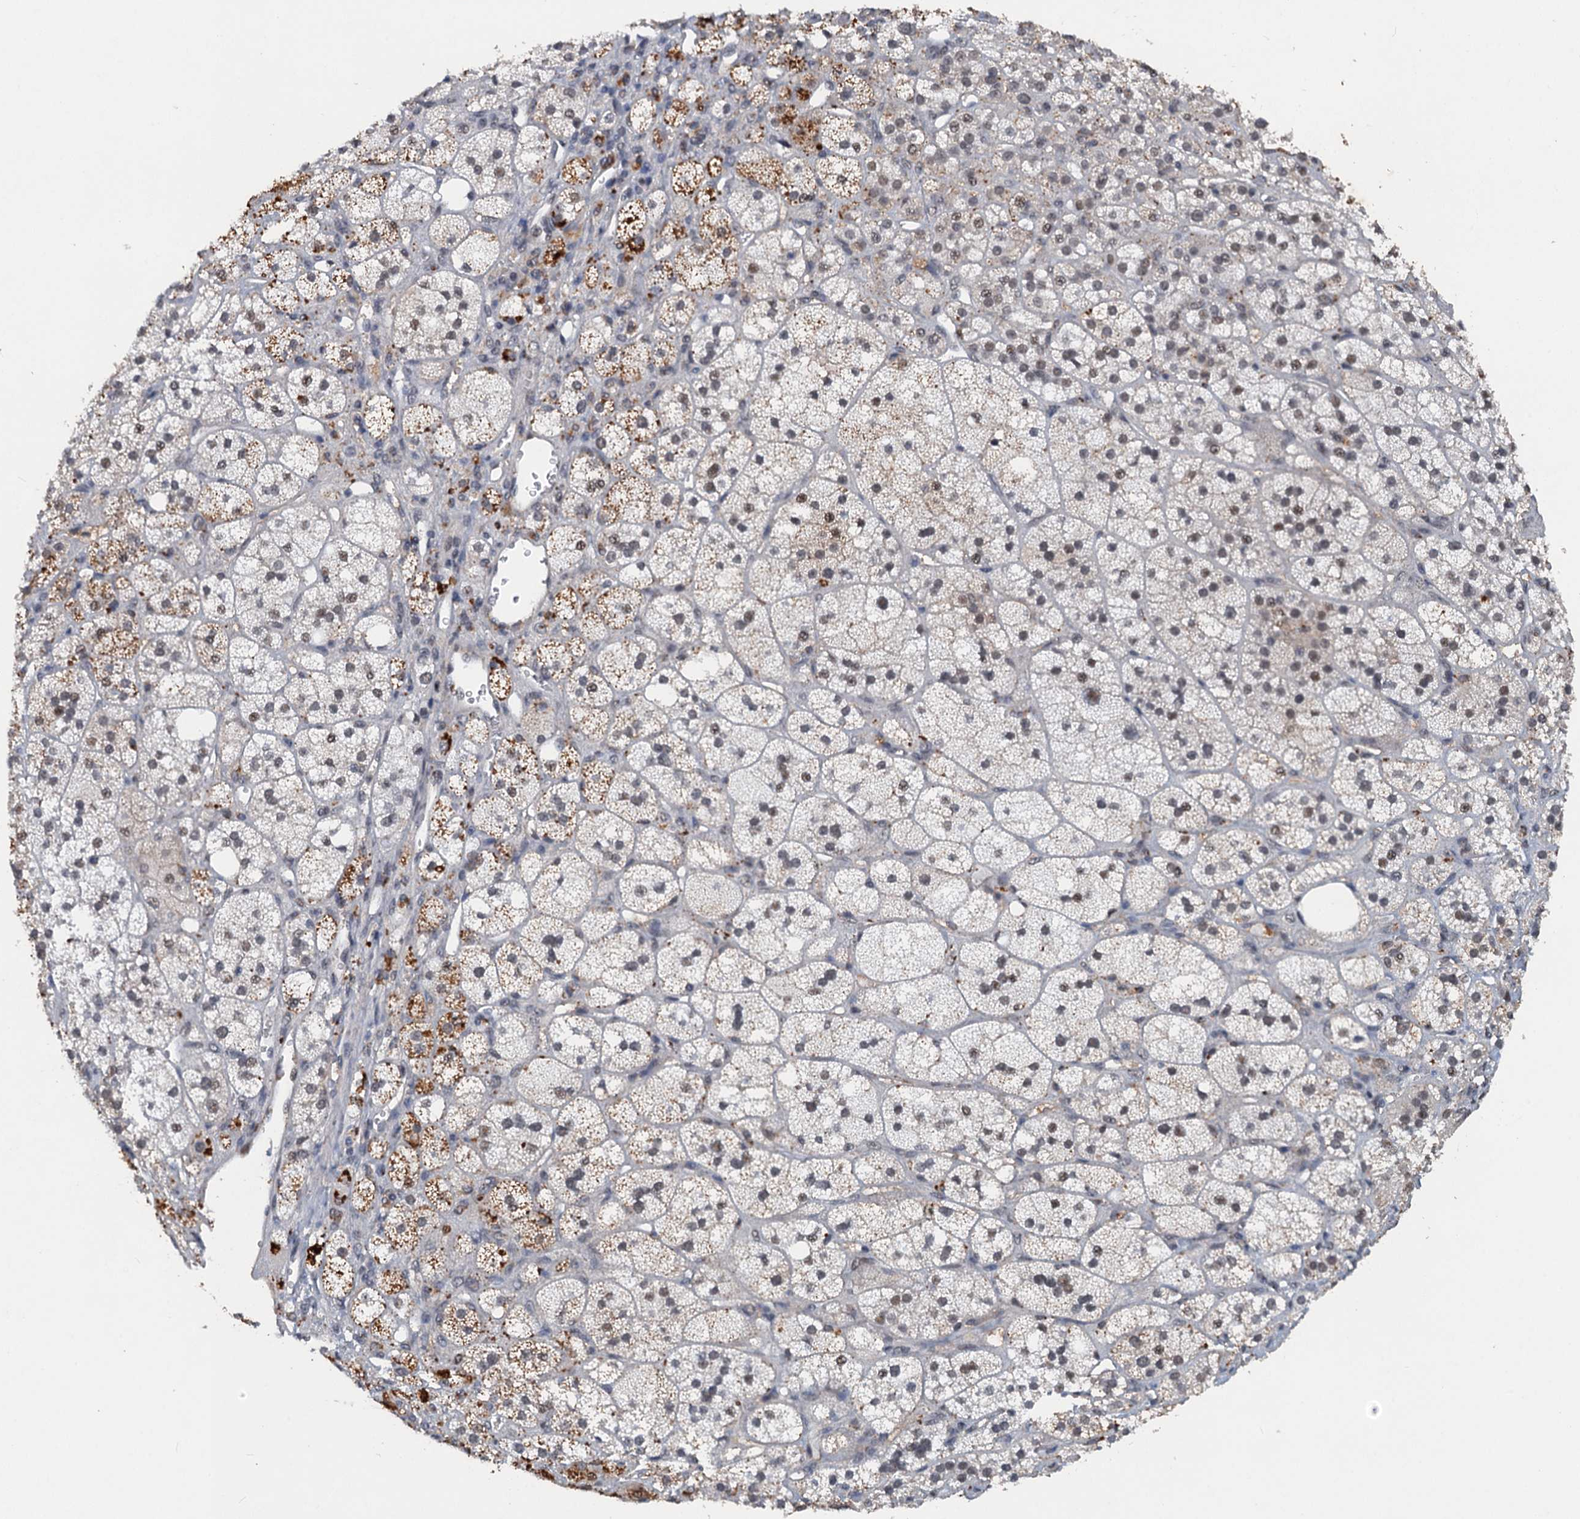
{"staining": {"intensity": "moderate", "quantity": "<25%", "location": "cytoplasmic/membranous,nuclear"}, "tissue": "adrenal gland", "cell_type": "Glandular cells", "image_type": "normal", "snomed": [{"axis": "morphology", "description": "Normal tissue, NOS"}, {"axis": "topography", "description": "Adrenal gland"}], "caption": "A low amount of moderate cytoplasmic/membranous,nuclear positivity is present in about <25% of glandular cells in unremarkable adrenal gland. Using DAB (3,3'-diaminobenzidine) (brown) and hematoxylin (blue) stains, captured at high magnification using brightfield microscopy.", "gene": "CSTF3", "patient": {"sex": "male", "age": 61}}